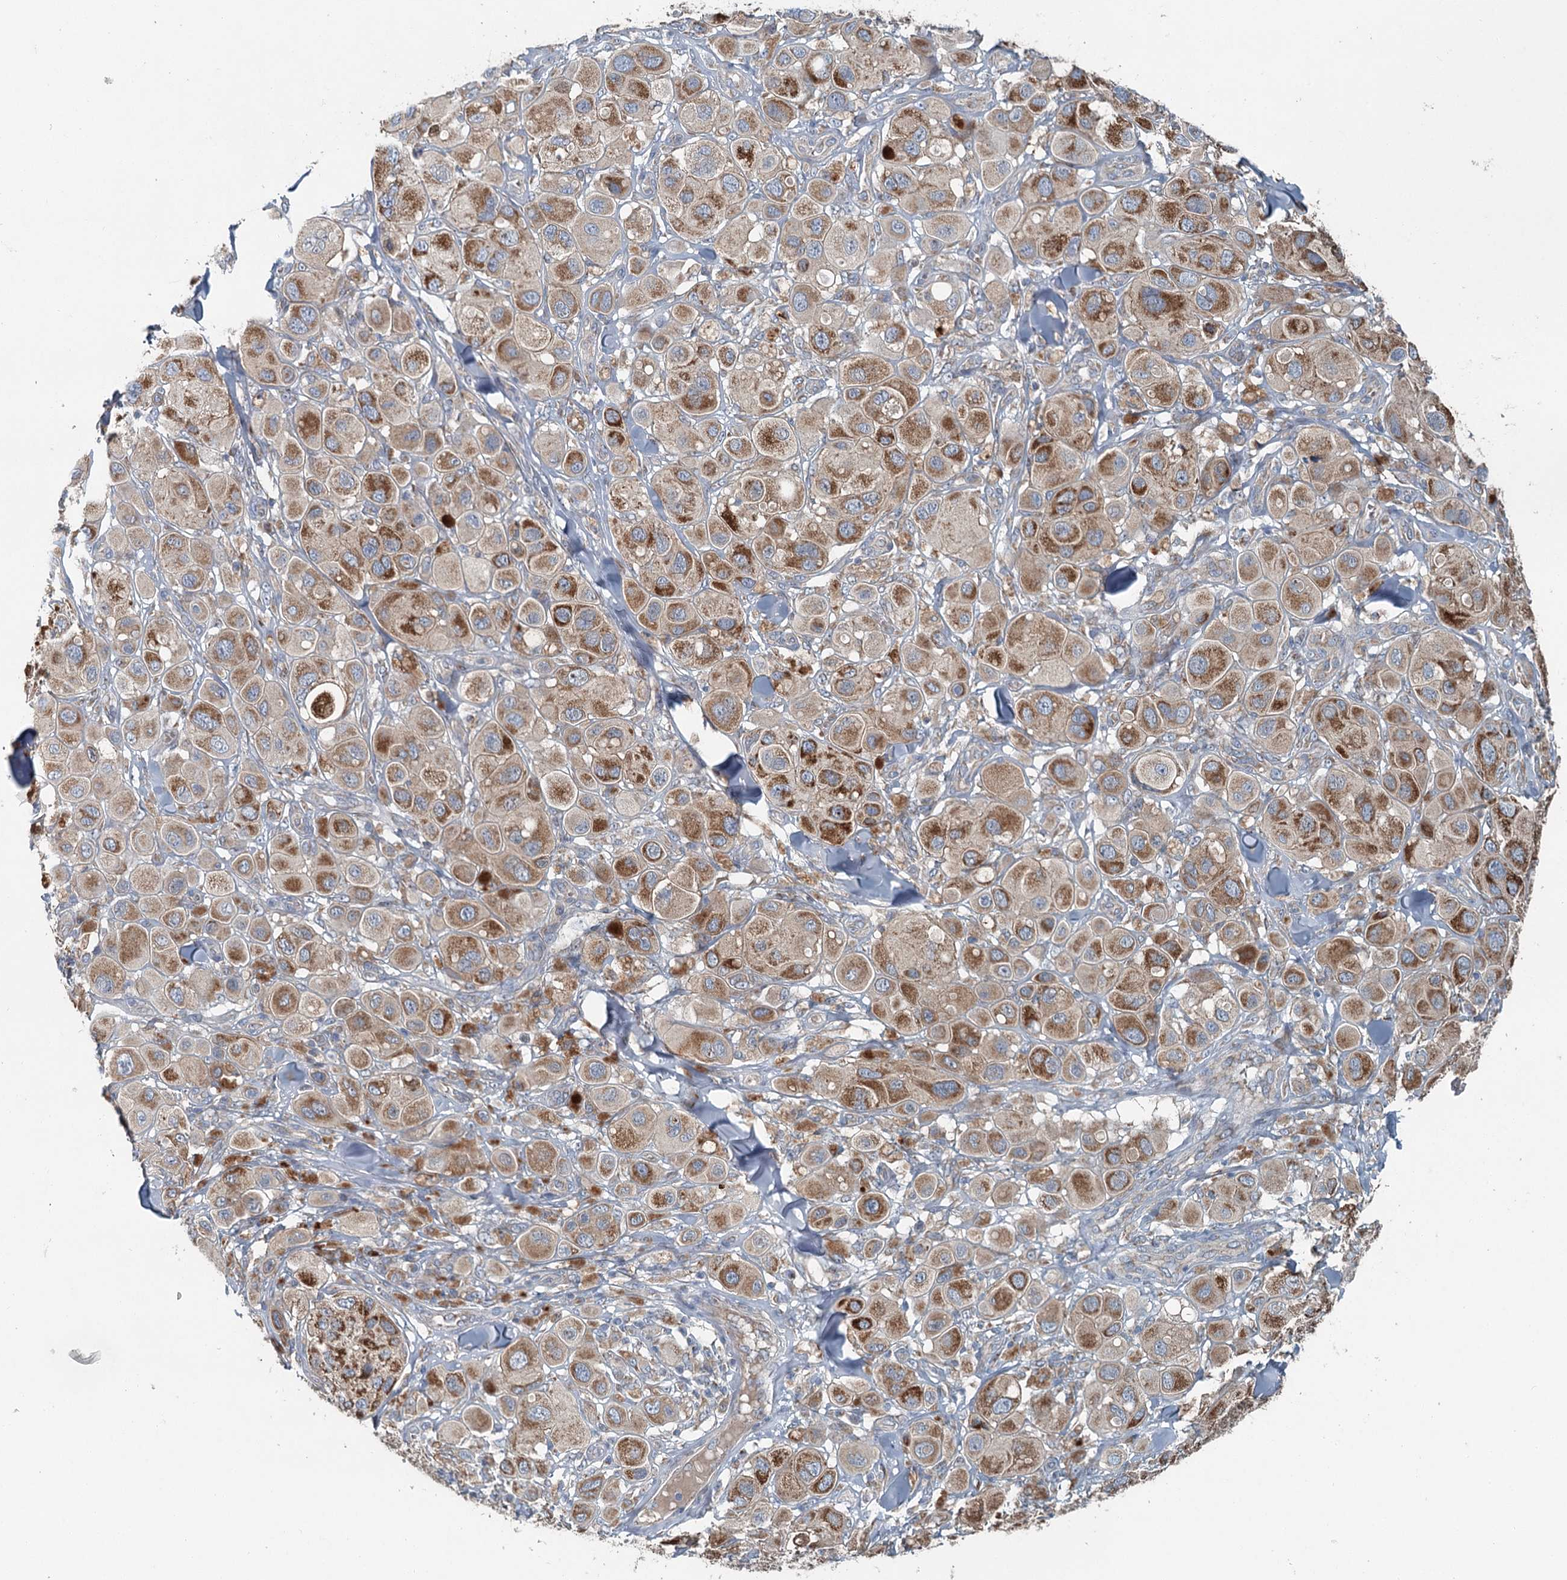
{"staining": {"intensity": "moderate", "quantity": ">75%", "location": "cytoplasmic/membranous"}, "tissue": "melanoma", "cell_type": "Tumor cells", "image_type": "cancer", "snomed": [{"axis": "morphology", "description": "Malignant melanoma, Metastatic site"}, {"axis": "topography", "description": "Skin"}], "caption": "Immunohistochemical staining of malignant melanoma (metastatic site) reveals medium levels of moderate cytoplasmic/membranous positivity in approximately >75% of tumor cells.", "gene": "CHCHD5", "patient": {"sex": "male", "age": 41}}